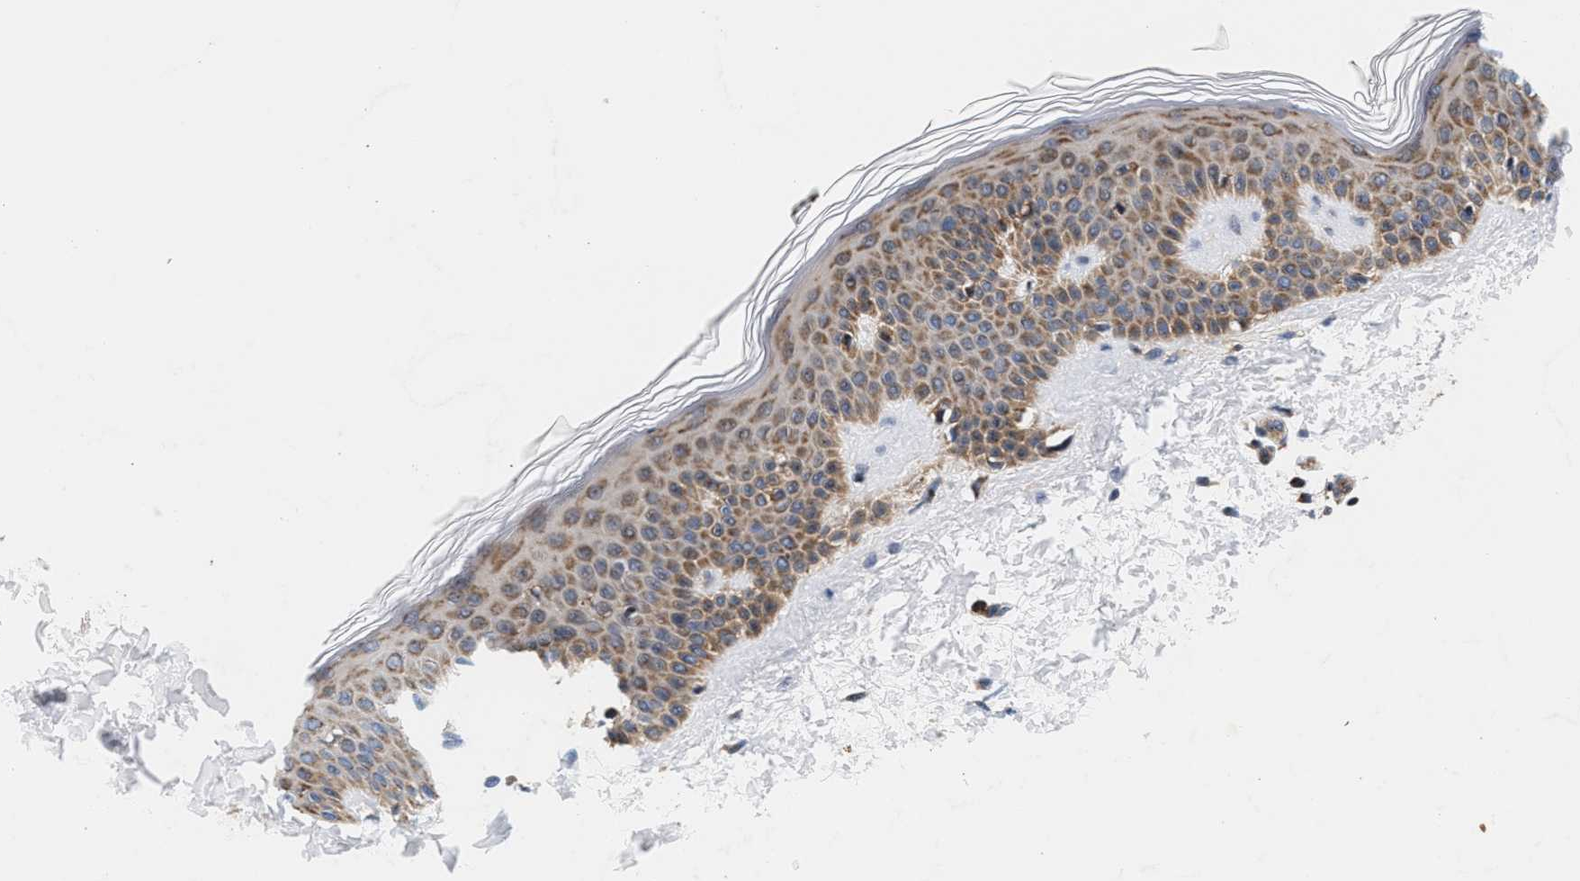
{"staining": {"intensity": "negative", "quantity": "none", "location": "none"}, "tissue": "skin", "cell_type": "Fibroblasts", "image_type": "normal", "snomed": [{"axis": "morphology", "description": "Normal tissue, NOS"}, {"axis": "topography", "description": "Skin"}], "caption": "Immunohistochemistry image of benign human skin stained for a protein (brown), which shows no expression in fibroblasts.", "gene": "SGK1", "patient": {"sex": "male", "age": 16}}